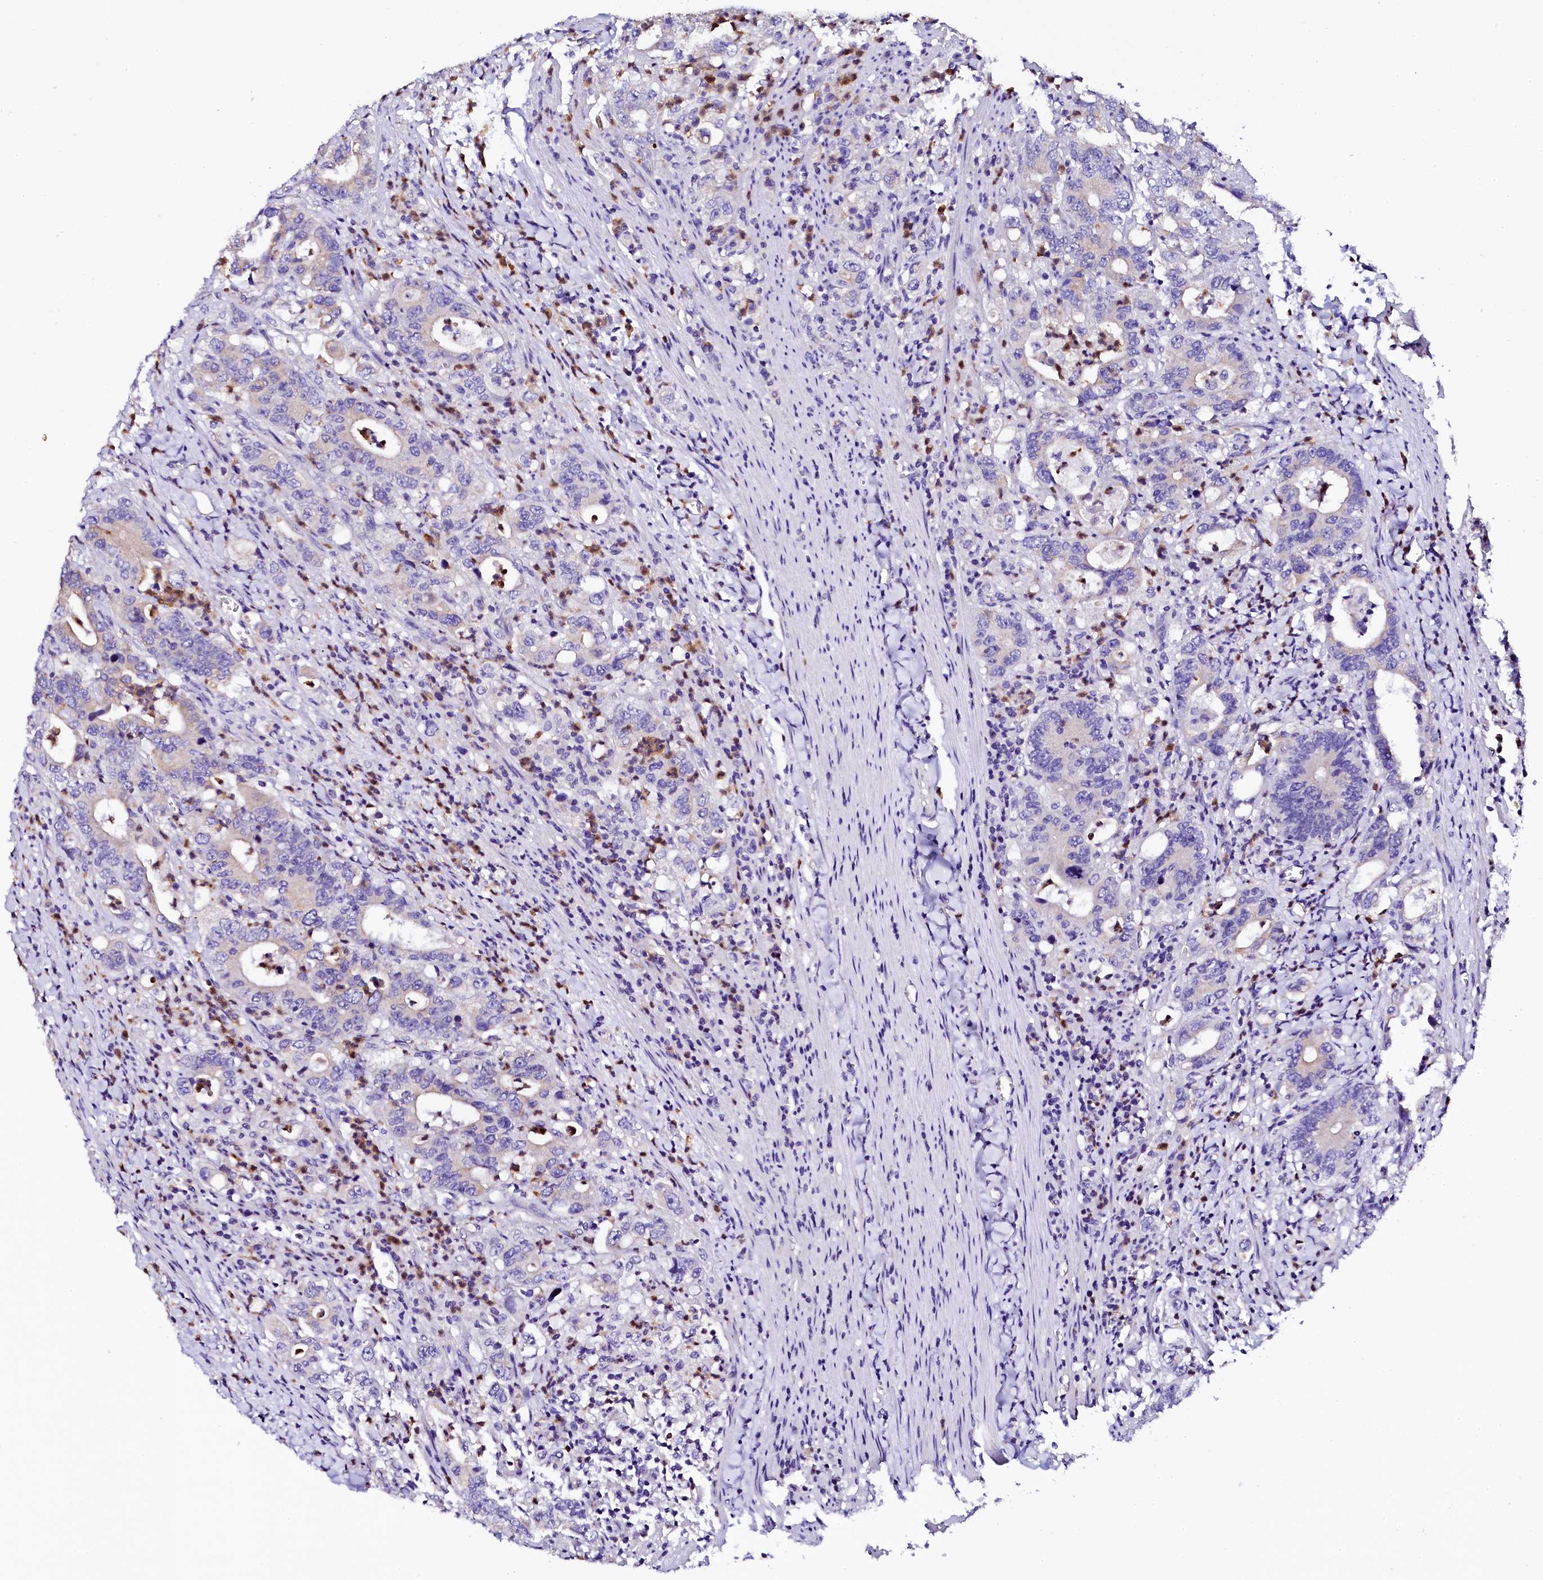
{"staining": {"intensity": "negative", "quantity": "none", "location": "none"}, "tissue": "colorectal cancer", "cell_type": "Tumor cells", "image_type": "cancer", "snomed": [{"axis": "morphology", "description": "Adenocarcinoma, NOS"}, {"axis": "topography", "description": "Colon"}], "caption": "Protein analysis of colorectal adenocarcinoma shows no significant positivity in tumor cells.", "gene": "NAA16", "patient": {"sex": "female", "age": 75}}